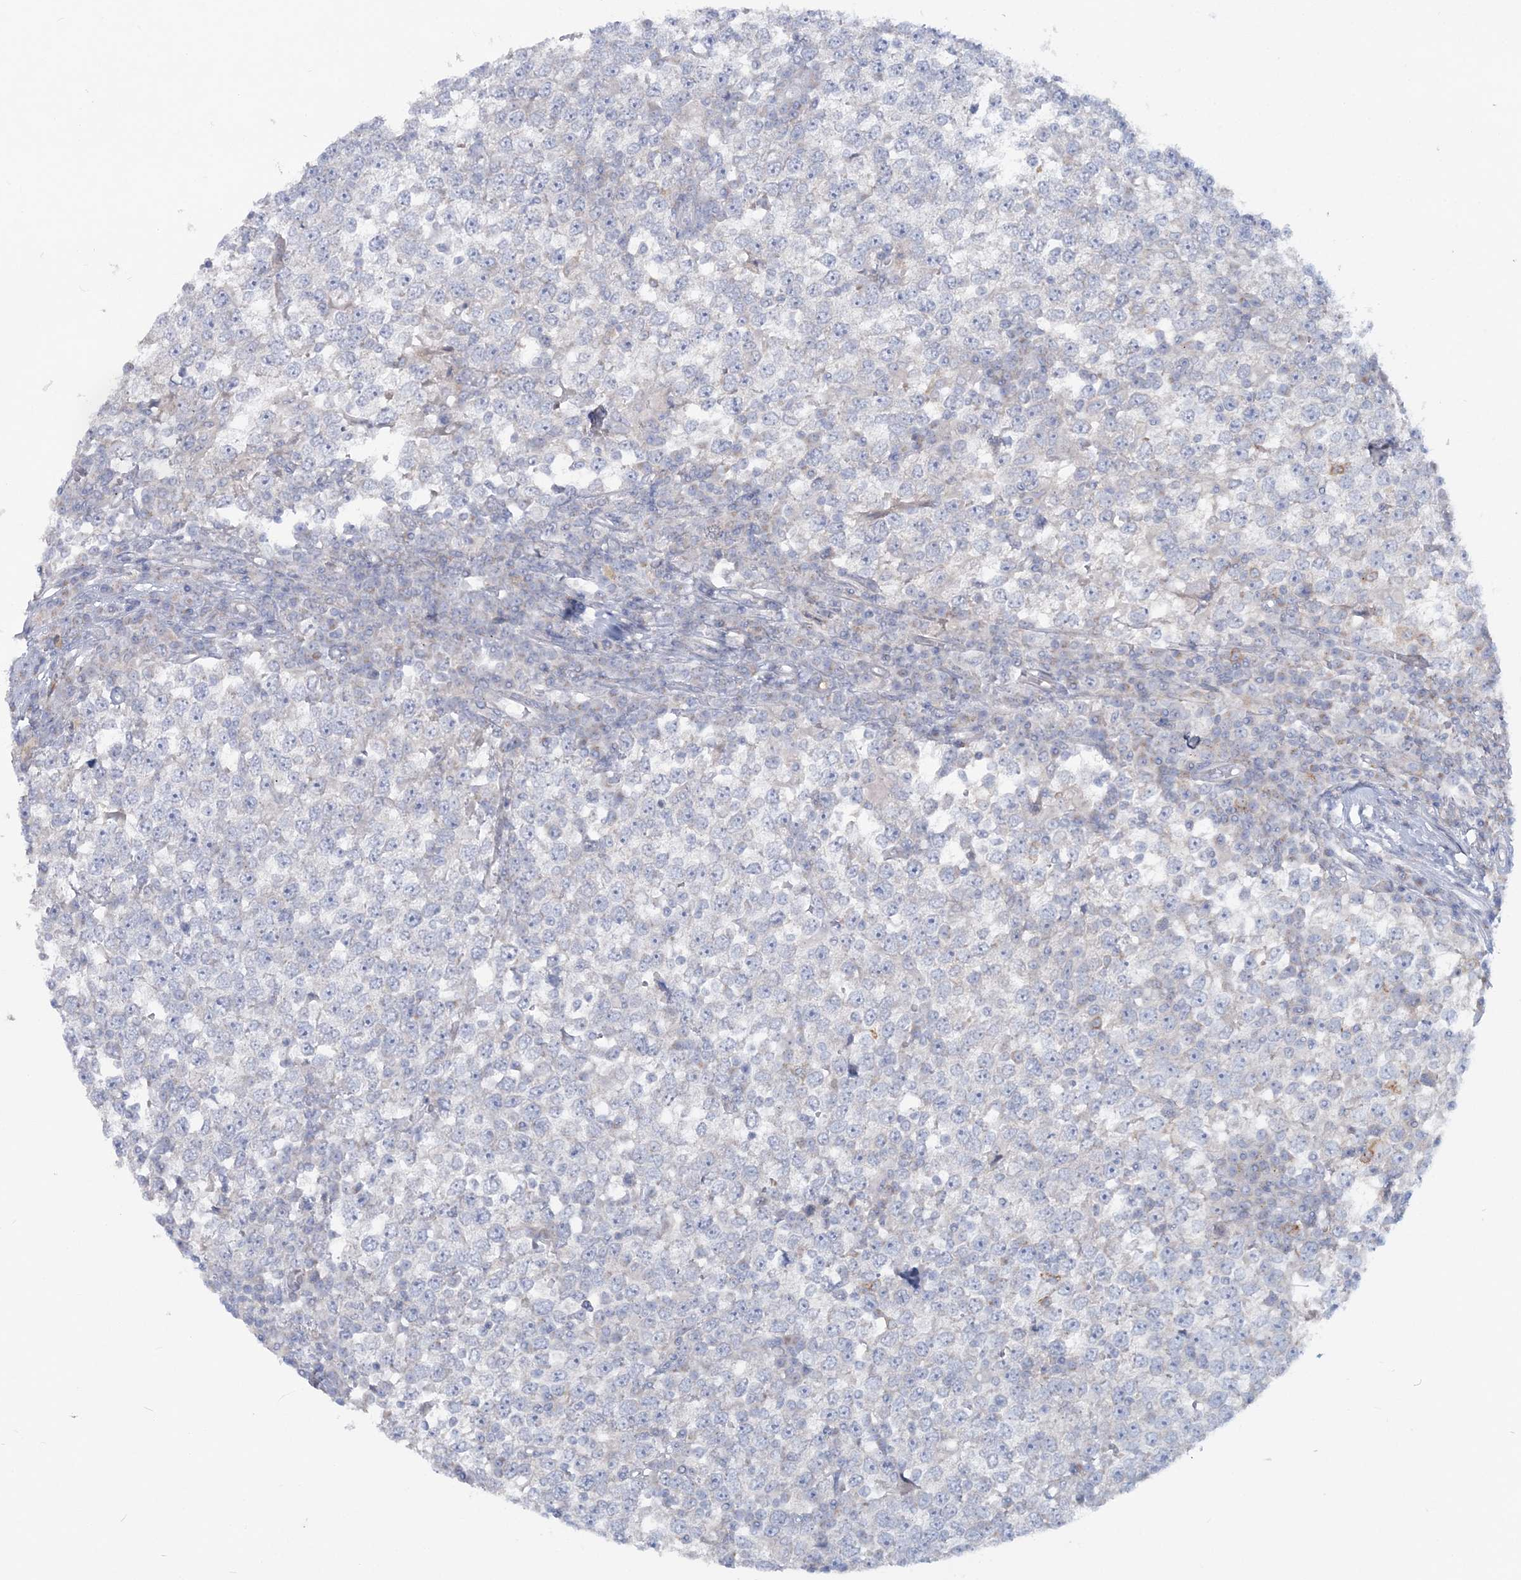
{"staining": {"intensity": "negative", "quantity": "none", "location": "none"}, "tissue": "testis cancer", "cell_type": "Tumor cells", "image_type": "cancer", "snomed": [{"axis": "morphology", "description": "Seminoma, NOS"}, {"axis": "topography", "description": "Testis"}], "caption": "Immunohistochemistry image of seminoma (testis) stained for a protein (brown), which exhibits no positivity in tumor cells.", "gene": "ADGB", "patient": {"sex": "male", "age": 65}}